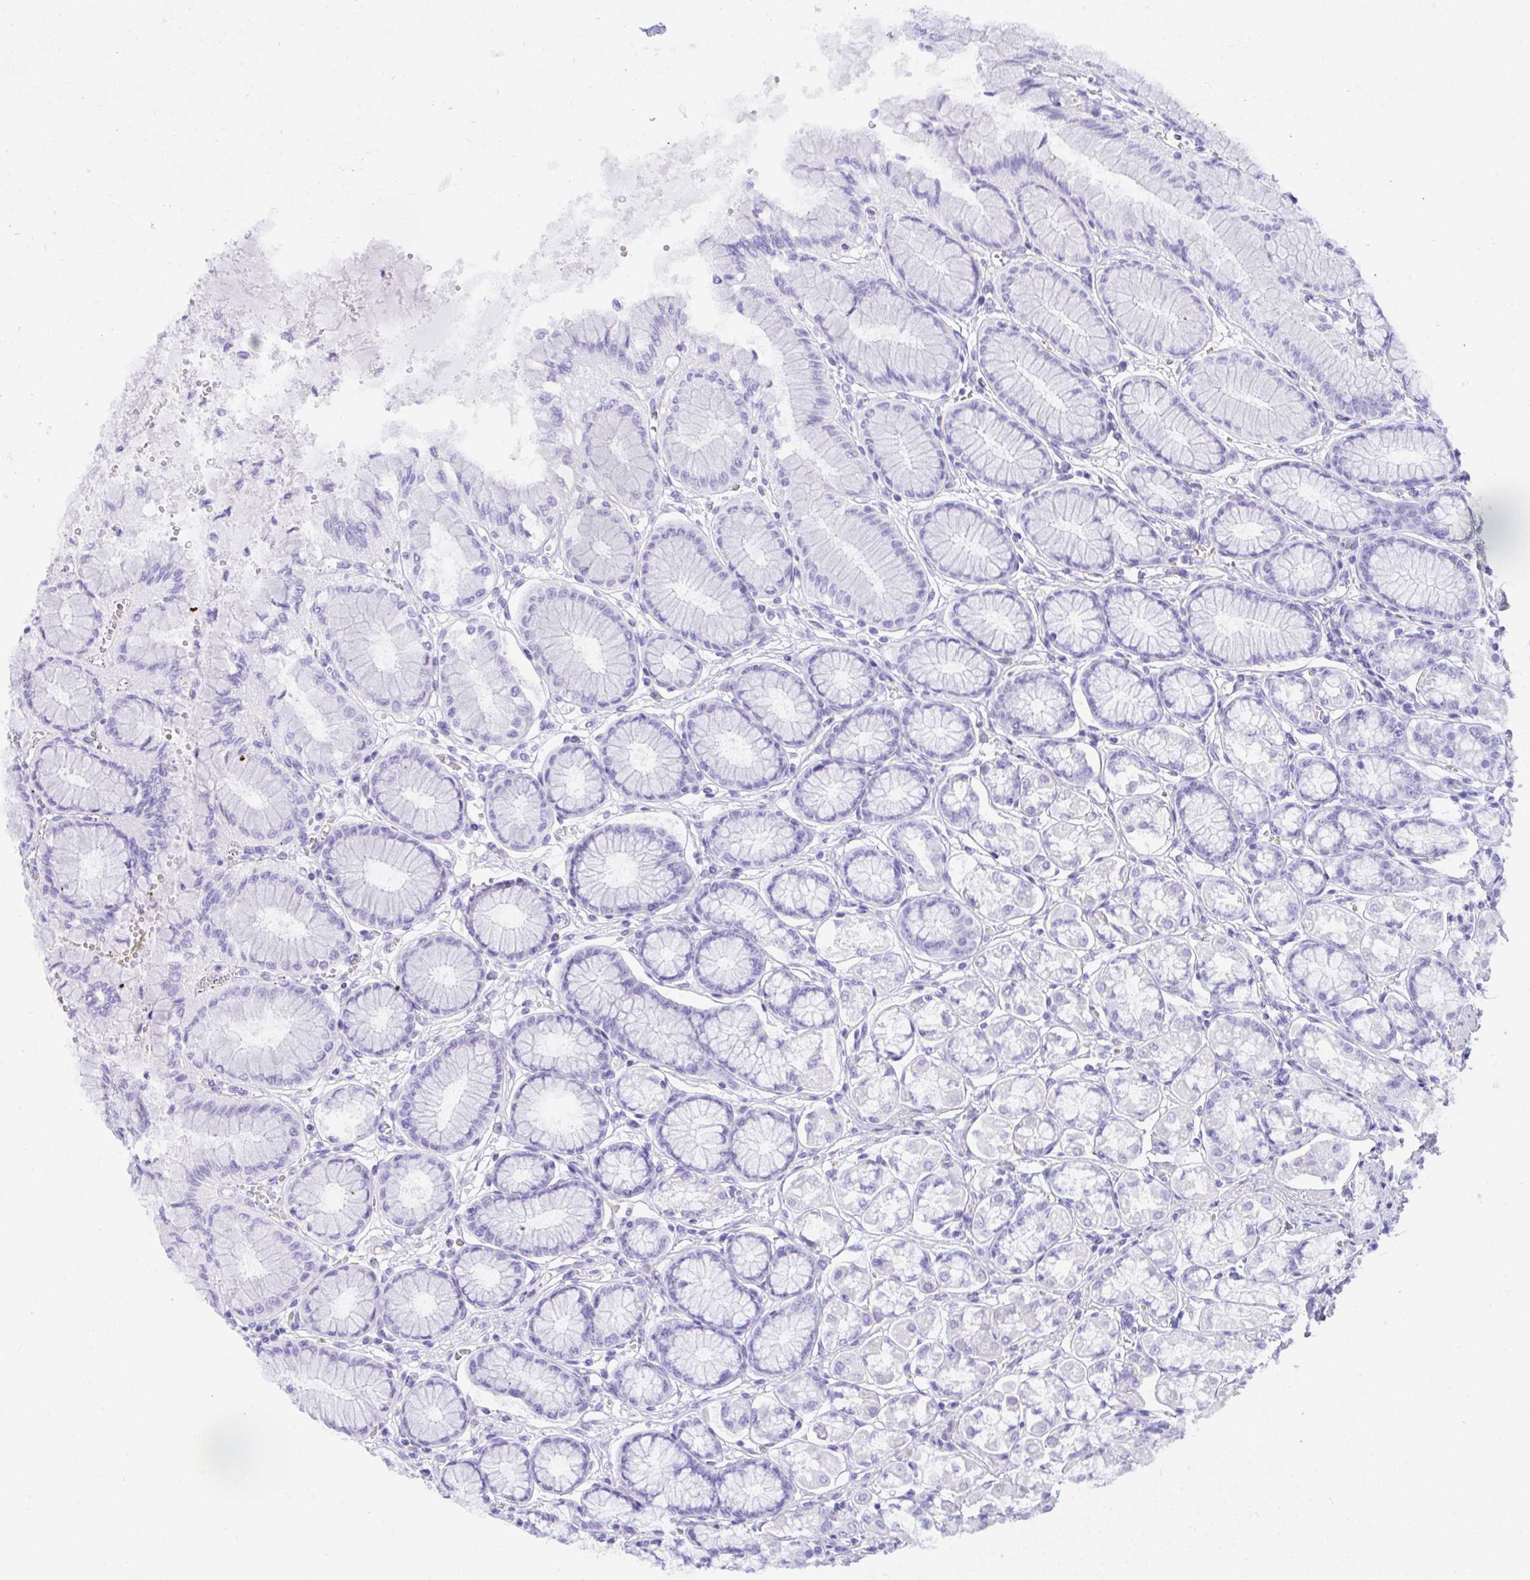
{"staining": {"intensity": "negative", "quantity": "none", "location": "none"}, "tissue": "stomach", "cell_type": "Glandular cells", "image_type": "normal", "snomed": [{"axis": "morphology", "description": "Normal tissue, NOS"}, {"axis": "topography", "description": "Stomach"}, {"axis": "topography", "description": "Stomach, lower"}], "caption": "DAB immunohistochemical staining of unremarkable human stomach reveals no significant staining in glandular cells.", "gene": "SEL1L2", "patient": {"sex": "male", "age": 76}}